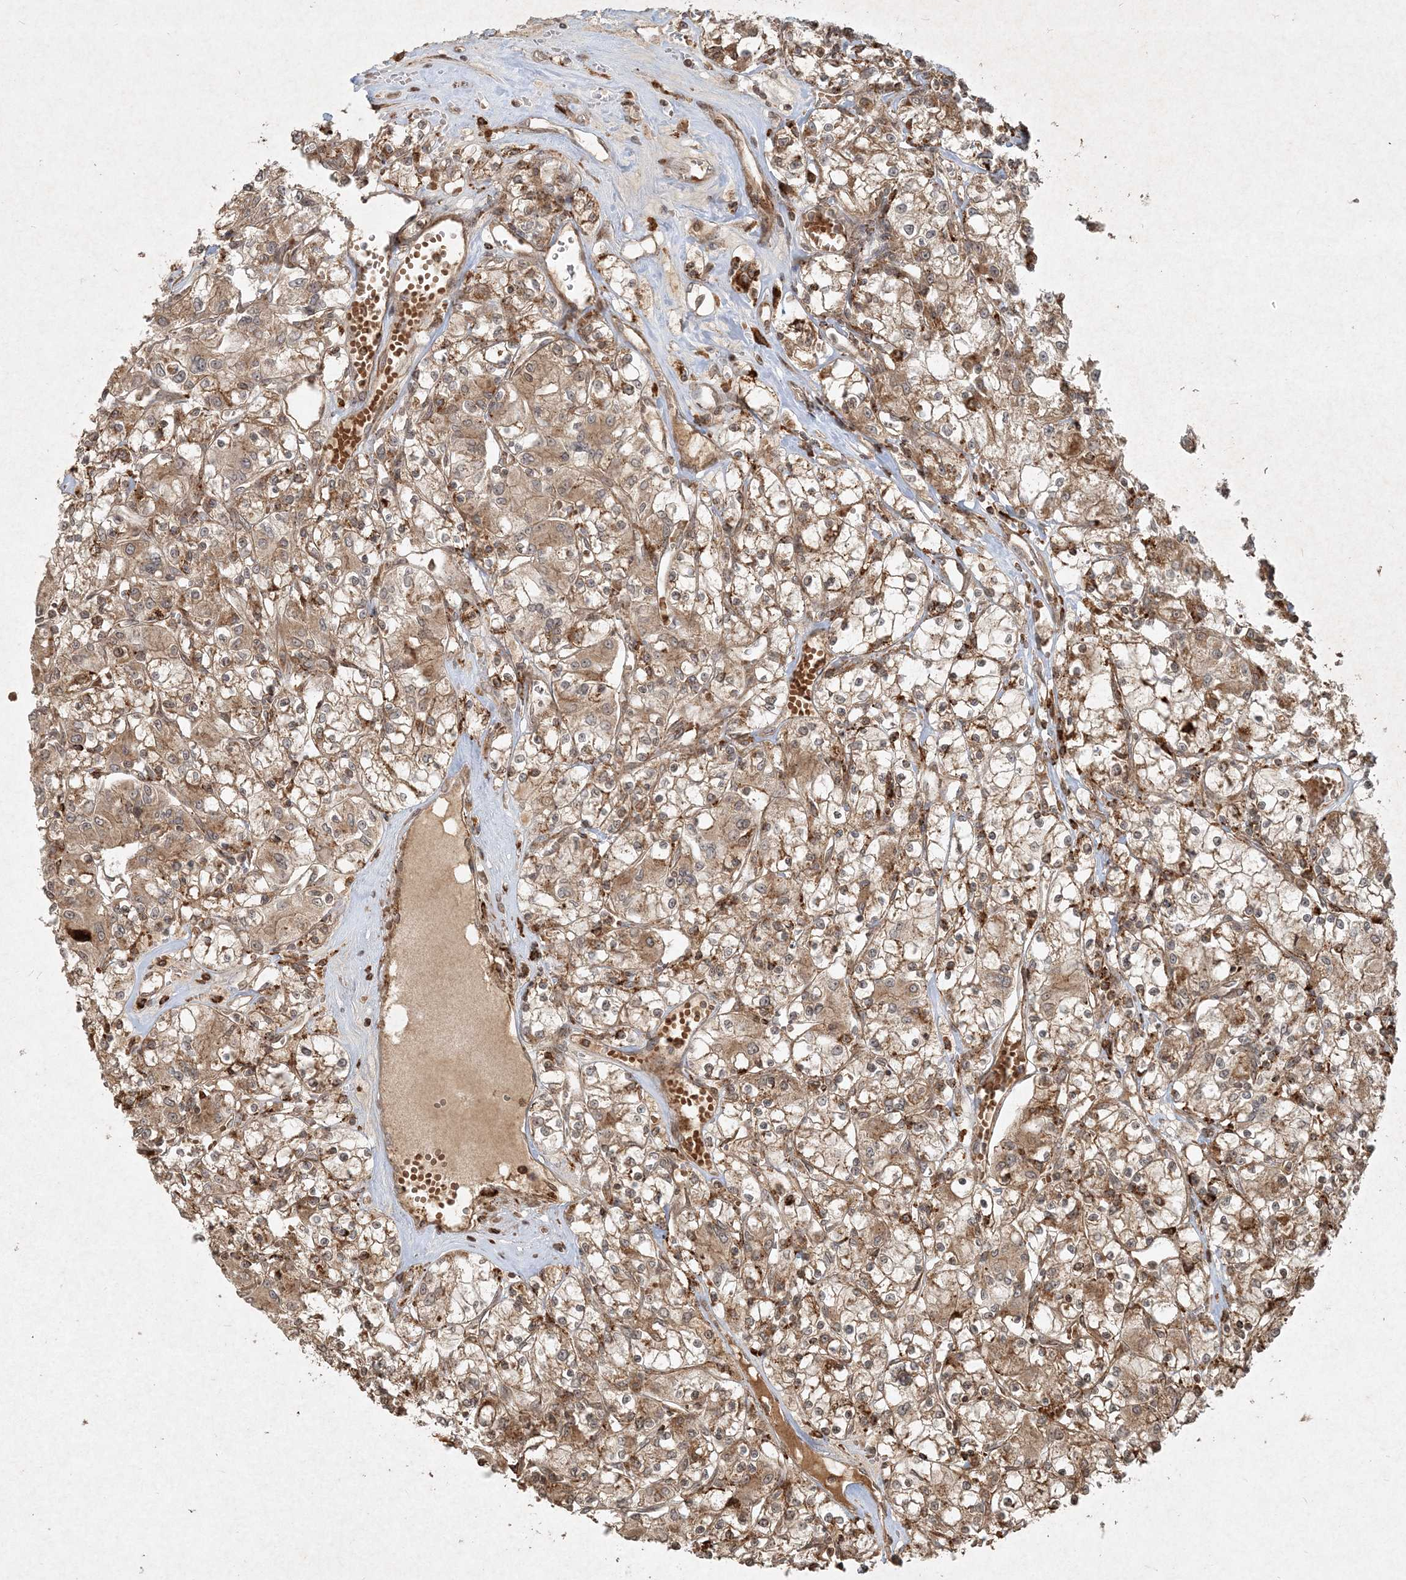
{"staining": {"intensity": "moderate", "quantity": ">75%", "location": "cytoplasmic/membranous"}, "tissue": "renal cancer", "cell_type": "Tumor cells", "image_type": "cancer", "snomed": [{"axis": "morphology", "description": "Adenocarcinoma, NOS"}, {"axis": "topography", "description": "Kidney"}], "caption": "Immunohistochemical staining of human renal adenocarcinoma reveals medium levels of moderate cytoplasmic/membranous staining in approximately >75% of tumor cells.", "gene": "NARS1", "patient": {"sex": "female", "age": 59}}